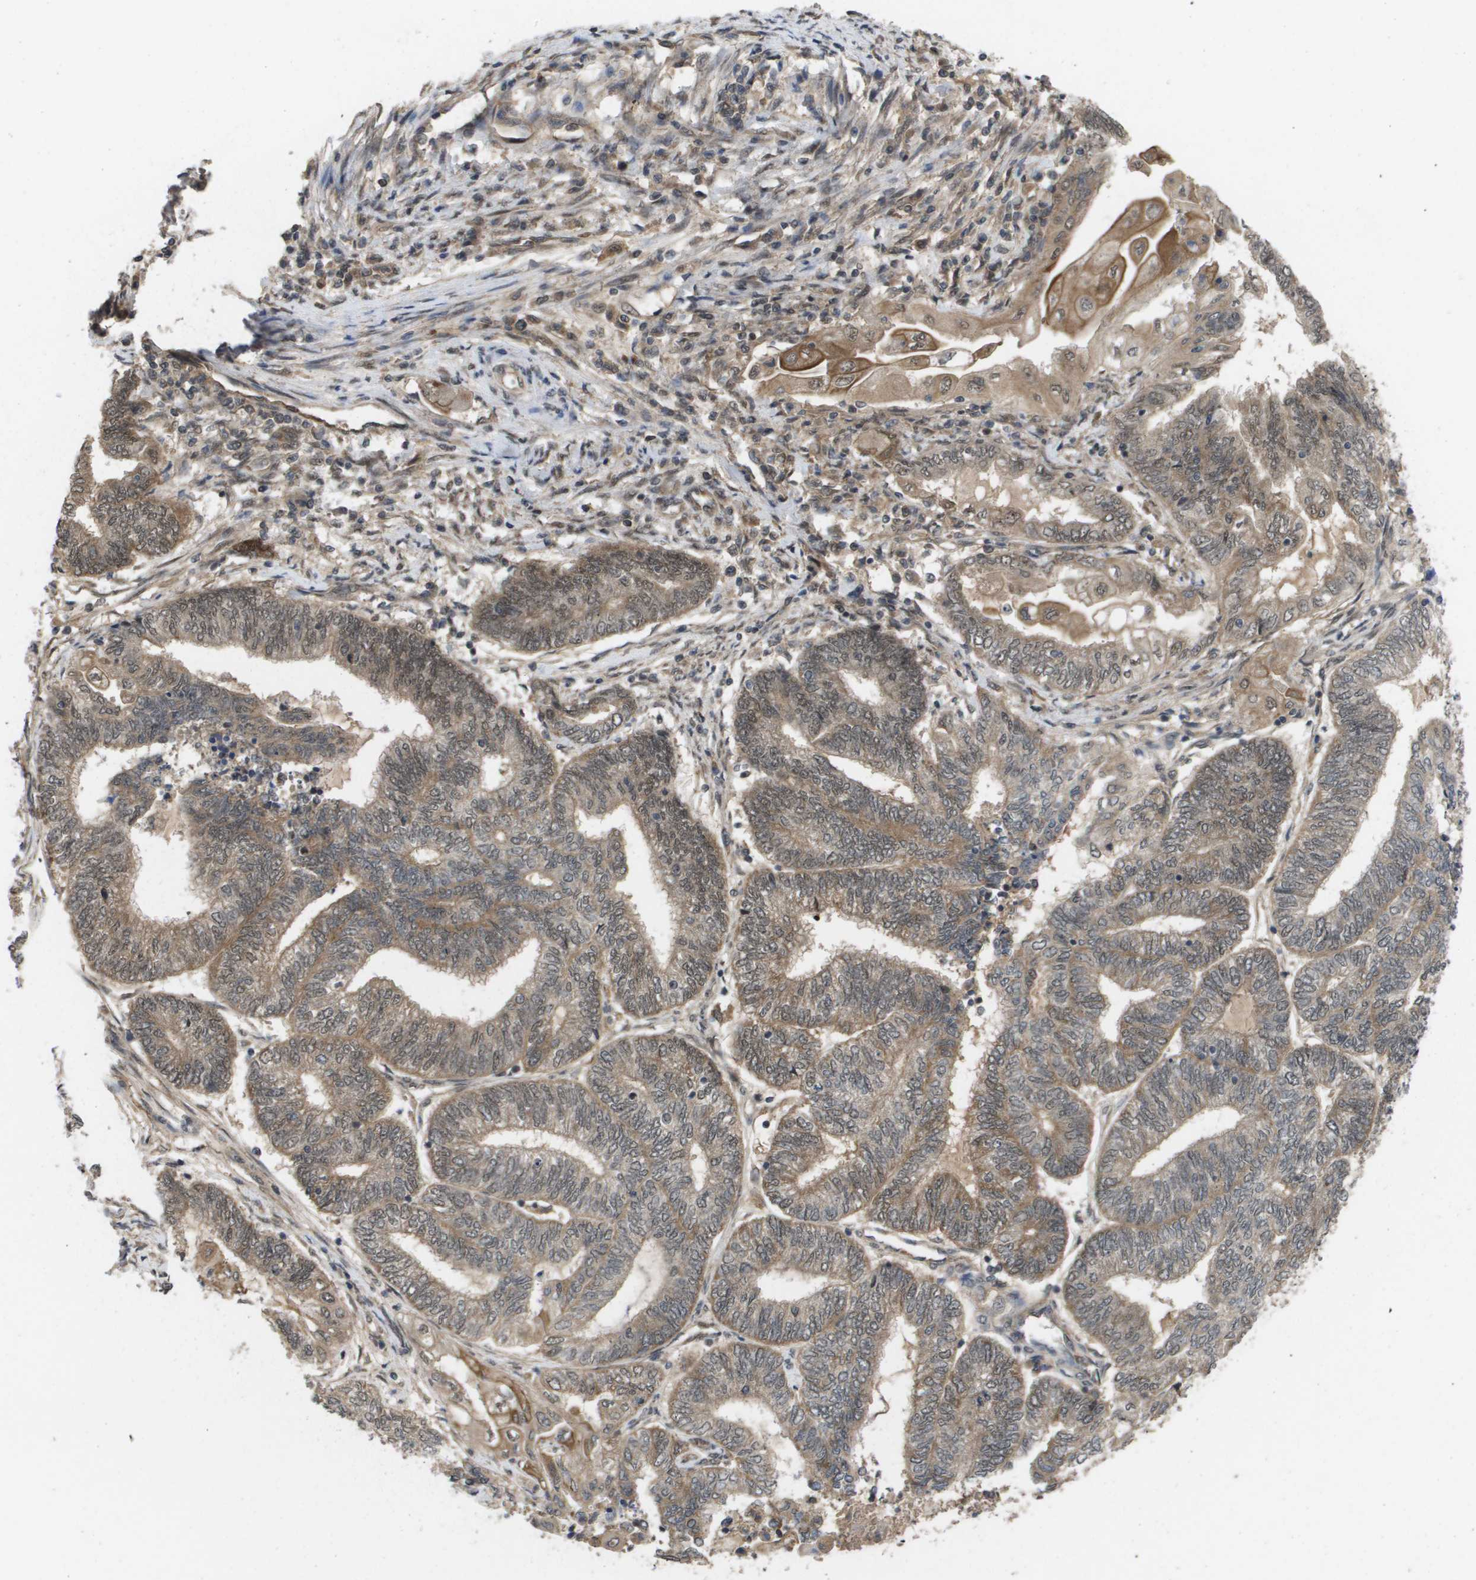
{"staining": {"intensity": "moderate", "quantity": ">75%", "location": "cytoplasmic/membranous,nuclear"}, "tissue": "endometrial cancer", "cell_type": "Tumor cells", "image_type": "cancer", "snomed": [{"axis": "morphology", "description": "Adenocarcinoma, NOS"}, {"axis": "topography", "description": "Uterus"}, {"axis": "topography", "description": "Endometrium"}], "caption": "The immunohistochemical stain shows moderate cytoplasmic/membranous and nuclear staining in tumor cells of endometrial cancer (adenocarcinoma) tissue. (DAB IHC with brightfield microscopy, high magnification).", "gene": "AMBRA1", "patient": {"sex": "female", "age": 70}}